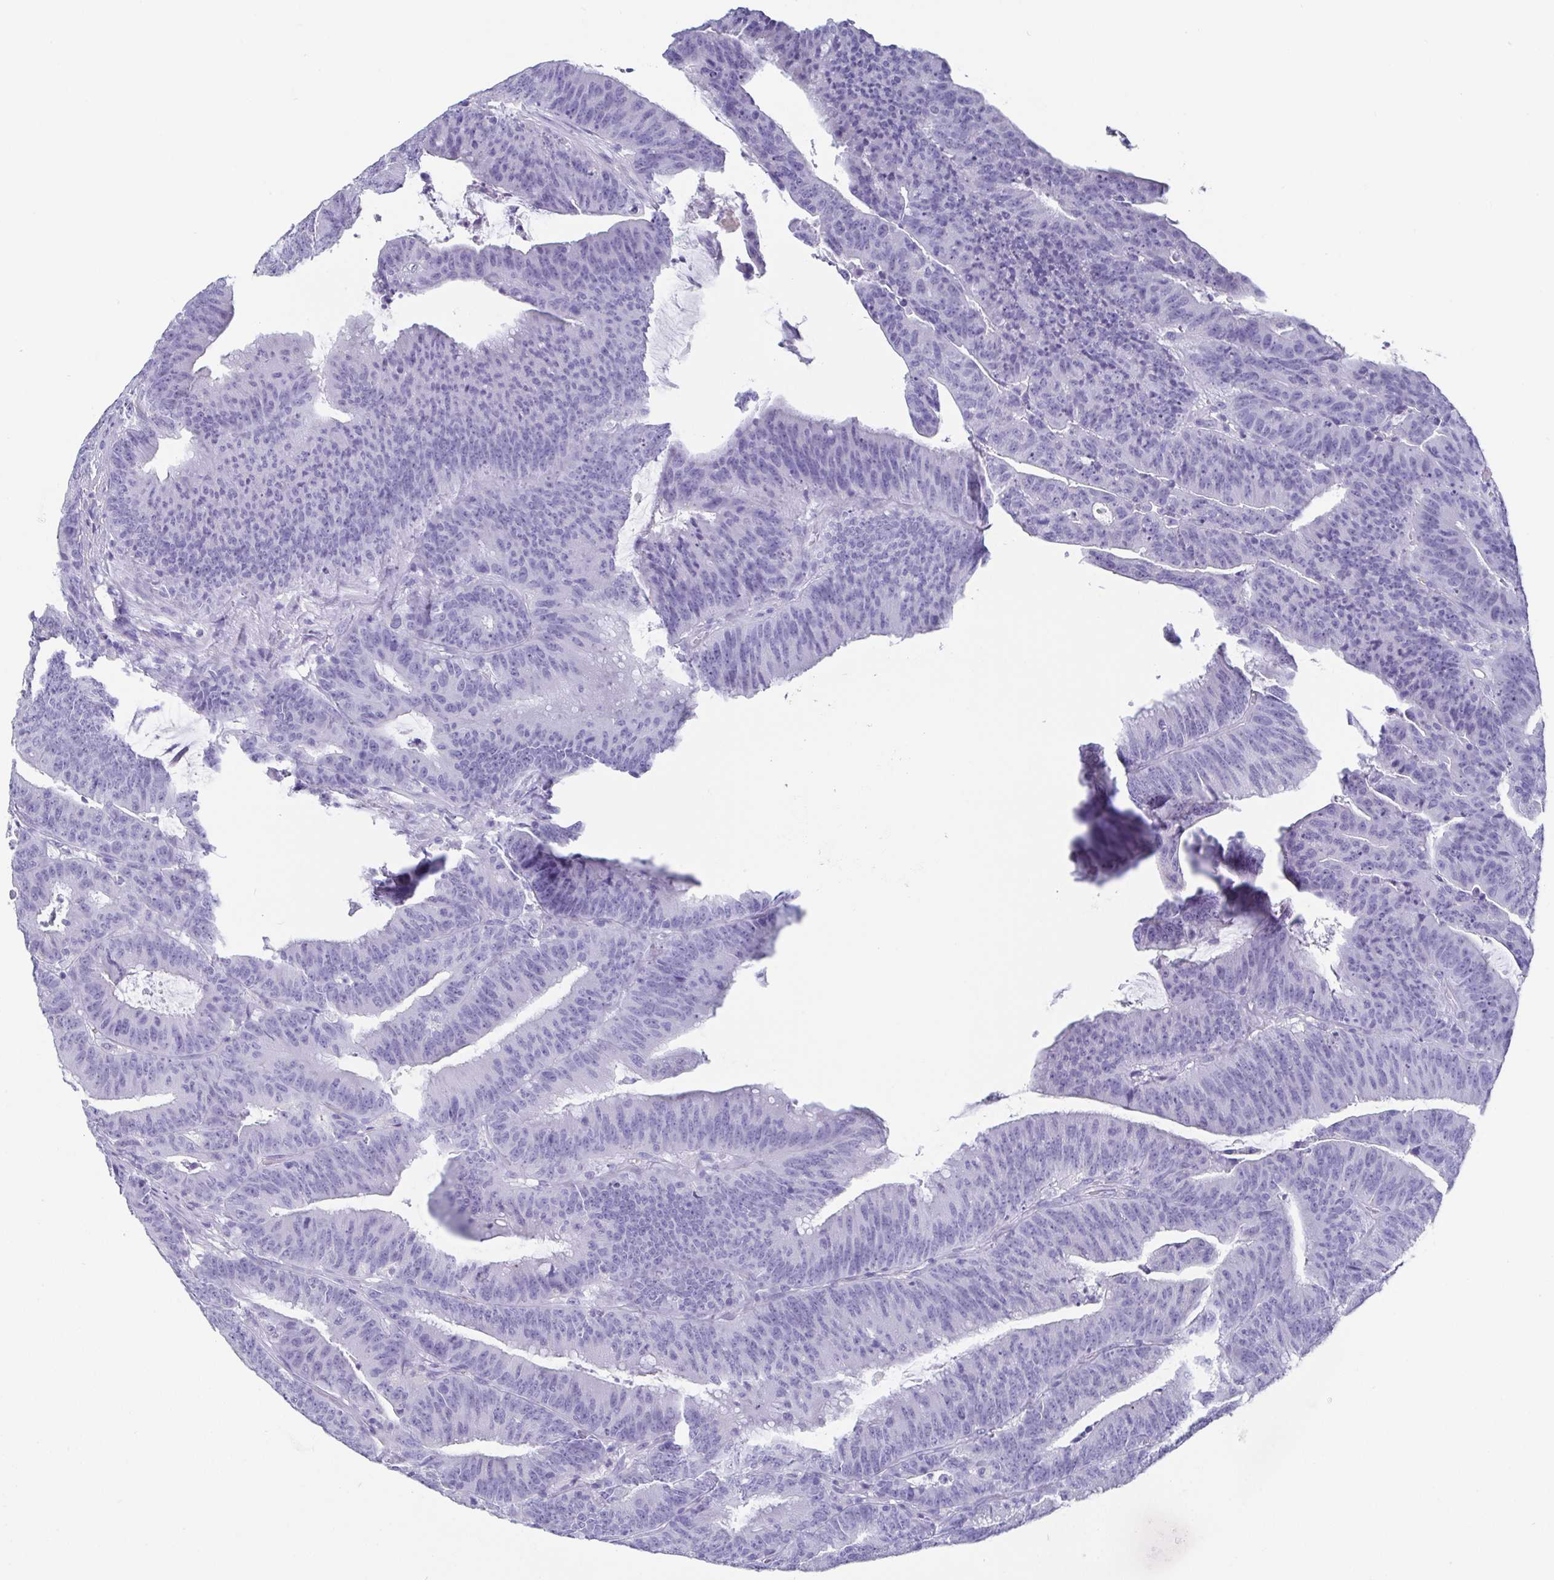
{"staining": {"intensity": "negative", "quantity": "none", "location": "none"}, "tissue": "colorectal cancer", "cell_type": "Tumor cells", "image_type": "cancer", "snomed": [{"axis": "morphology", "description": "Adenocarcinoma, NOS"}, {"axis": "topography", "description": "Colon"}], "caption": "High power microscopy image of an immunohistochemistry (IHC) image of adenocarcinoma (colorectal), revealing no significant positivity in tumor cells. Nuclei are stained in blue.", "gene": "SCGN", "patient": {"sex": "female", "age": 78}}